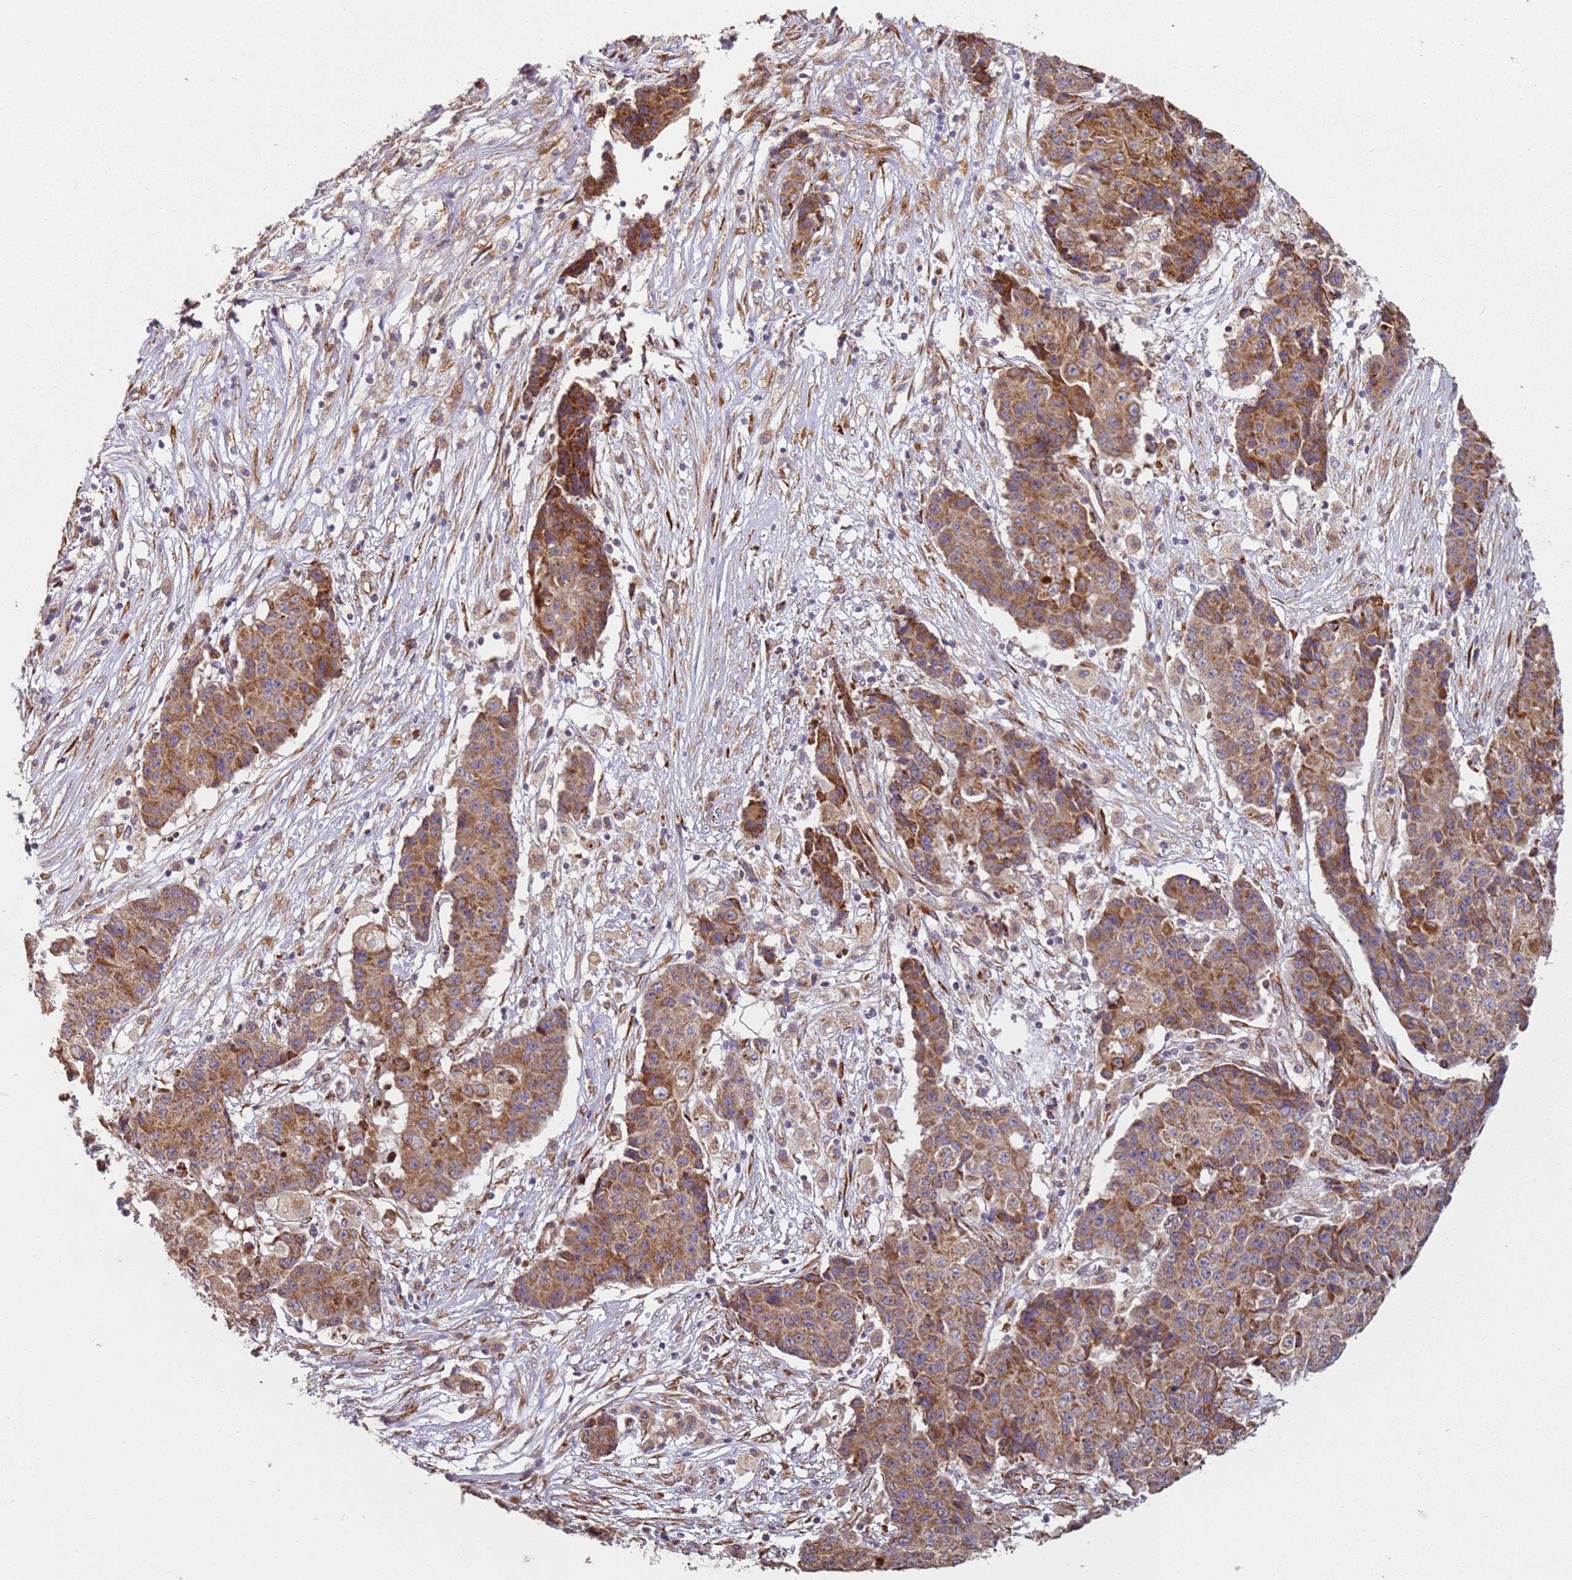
{"staining": {"intensity": "moderate", "quantity": ">75%", "location": "cytoplasmic/membranous"}, "tissue": "ovarian cancer", "cell_type": "Tumor cells", "image_type": "cancer", "snomed": [{"axis": "morphology", "description": "Carcinoma, endometroid"}, {"axis": "topography", "description": "Ovary"}], "caption": "A medium amount of moderate cytoplasmic/membranous expression is seen in about >75% of tumor cells in ovarian cancer (endometroid carcinoma) tissue.", "gene": "ARFRP1", "patient": {"sex": "female", "age": 42}}